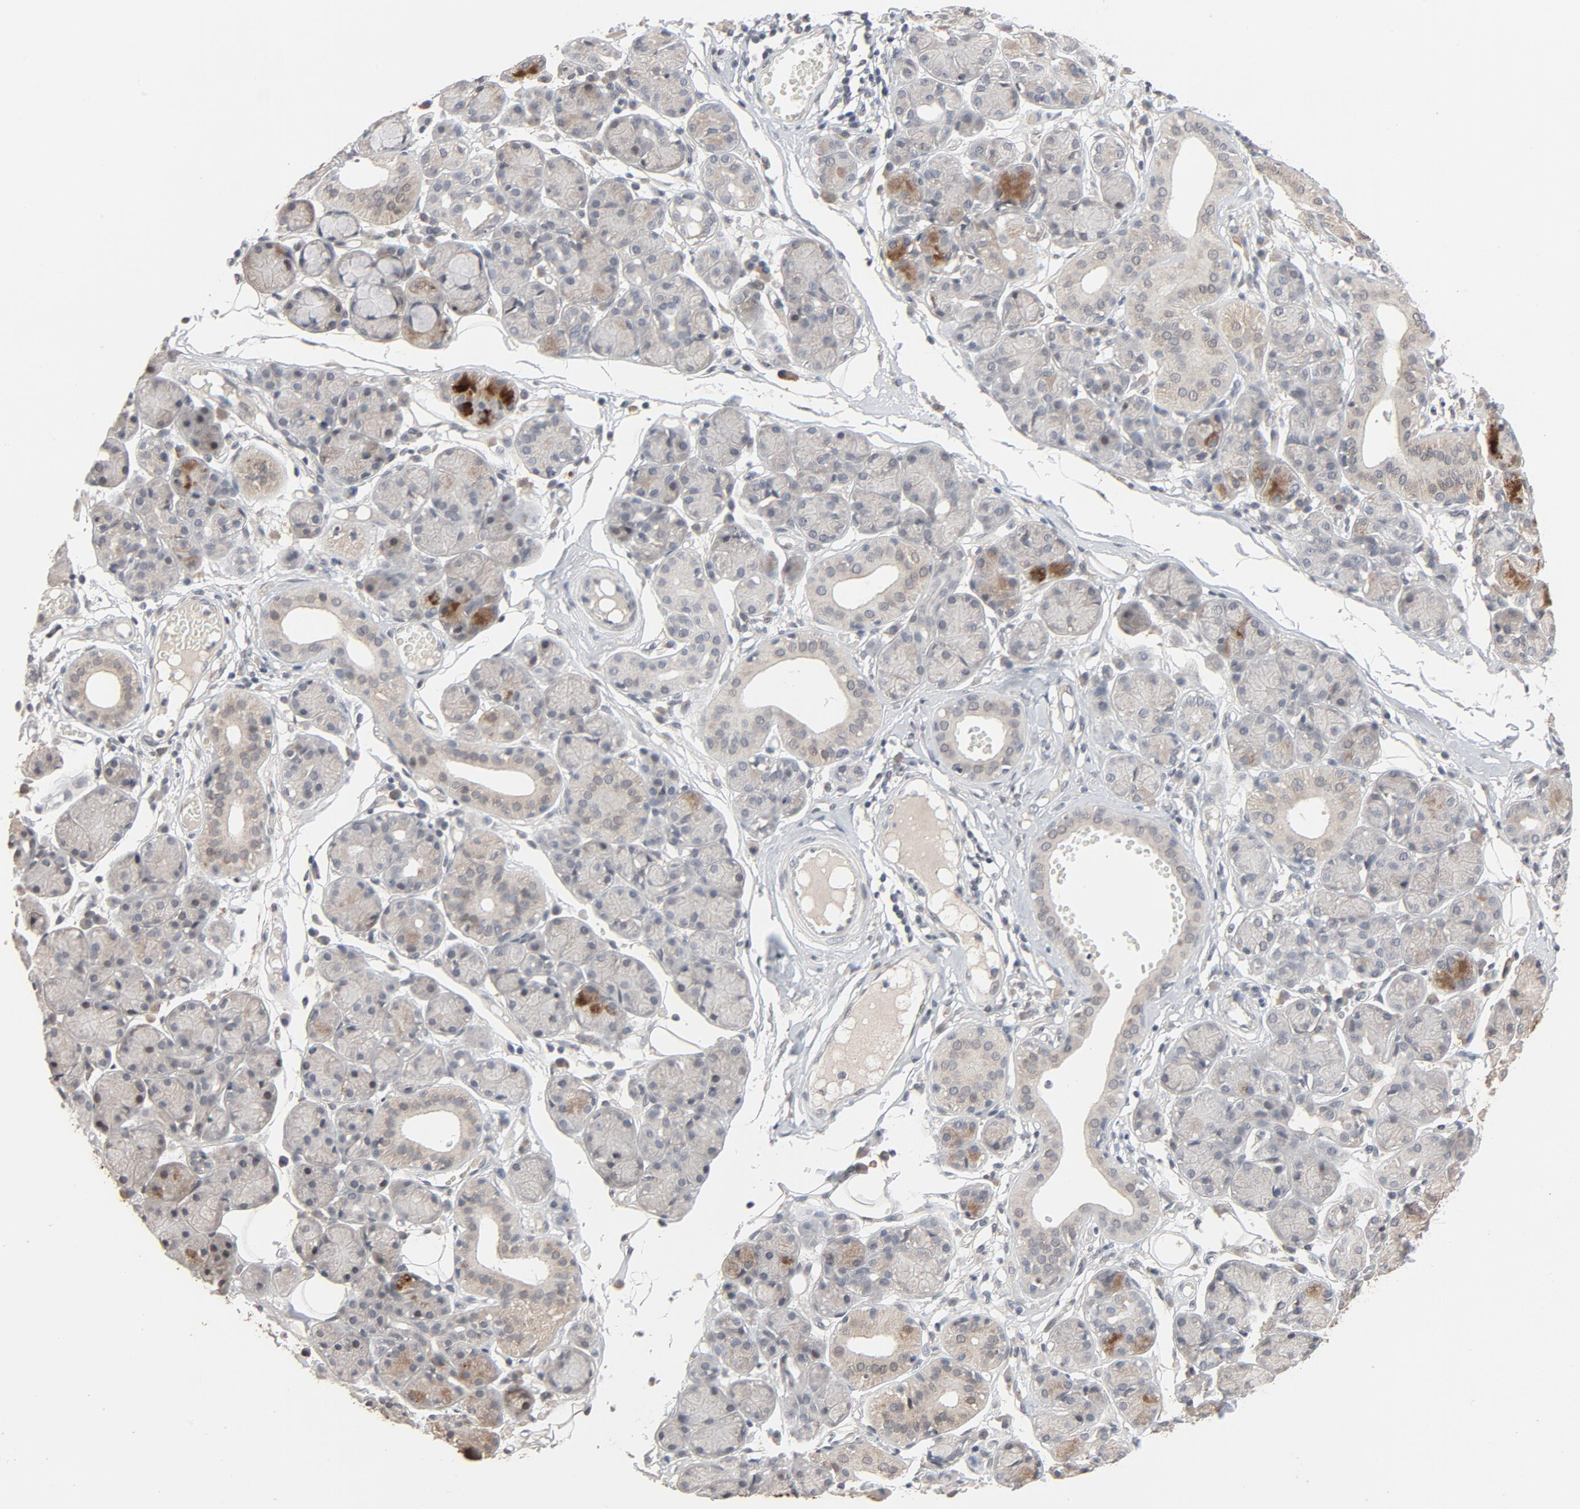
{"staining": {"intensity": "strong", "quantity": "25%-75%", "location": "cytoplasmic/membranous"}, "tissue": "salivary gland", "cell_type": "Glandular cells", "image_type": "normal", "snomed": [{"axis": "morphology", "description": "Normal tissue, NOS"}, {"axis": "topography", "description": "Salivary gland"}], "caption": "Brown immunohistochemical staining in benign human salivary gland shows strong cytoplasmic/membranous expression in about 25%-75% of glandular cells.", "gene": "MT3", "patient": {"sex": "male", "age": 54}}